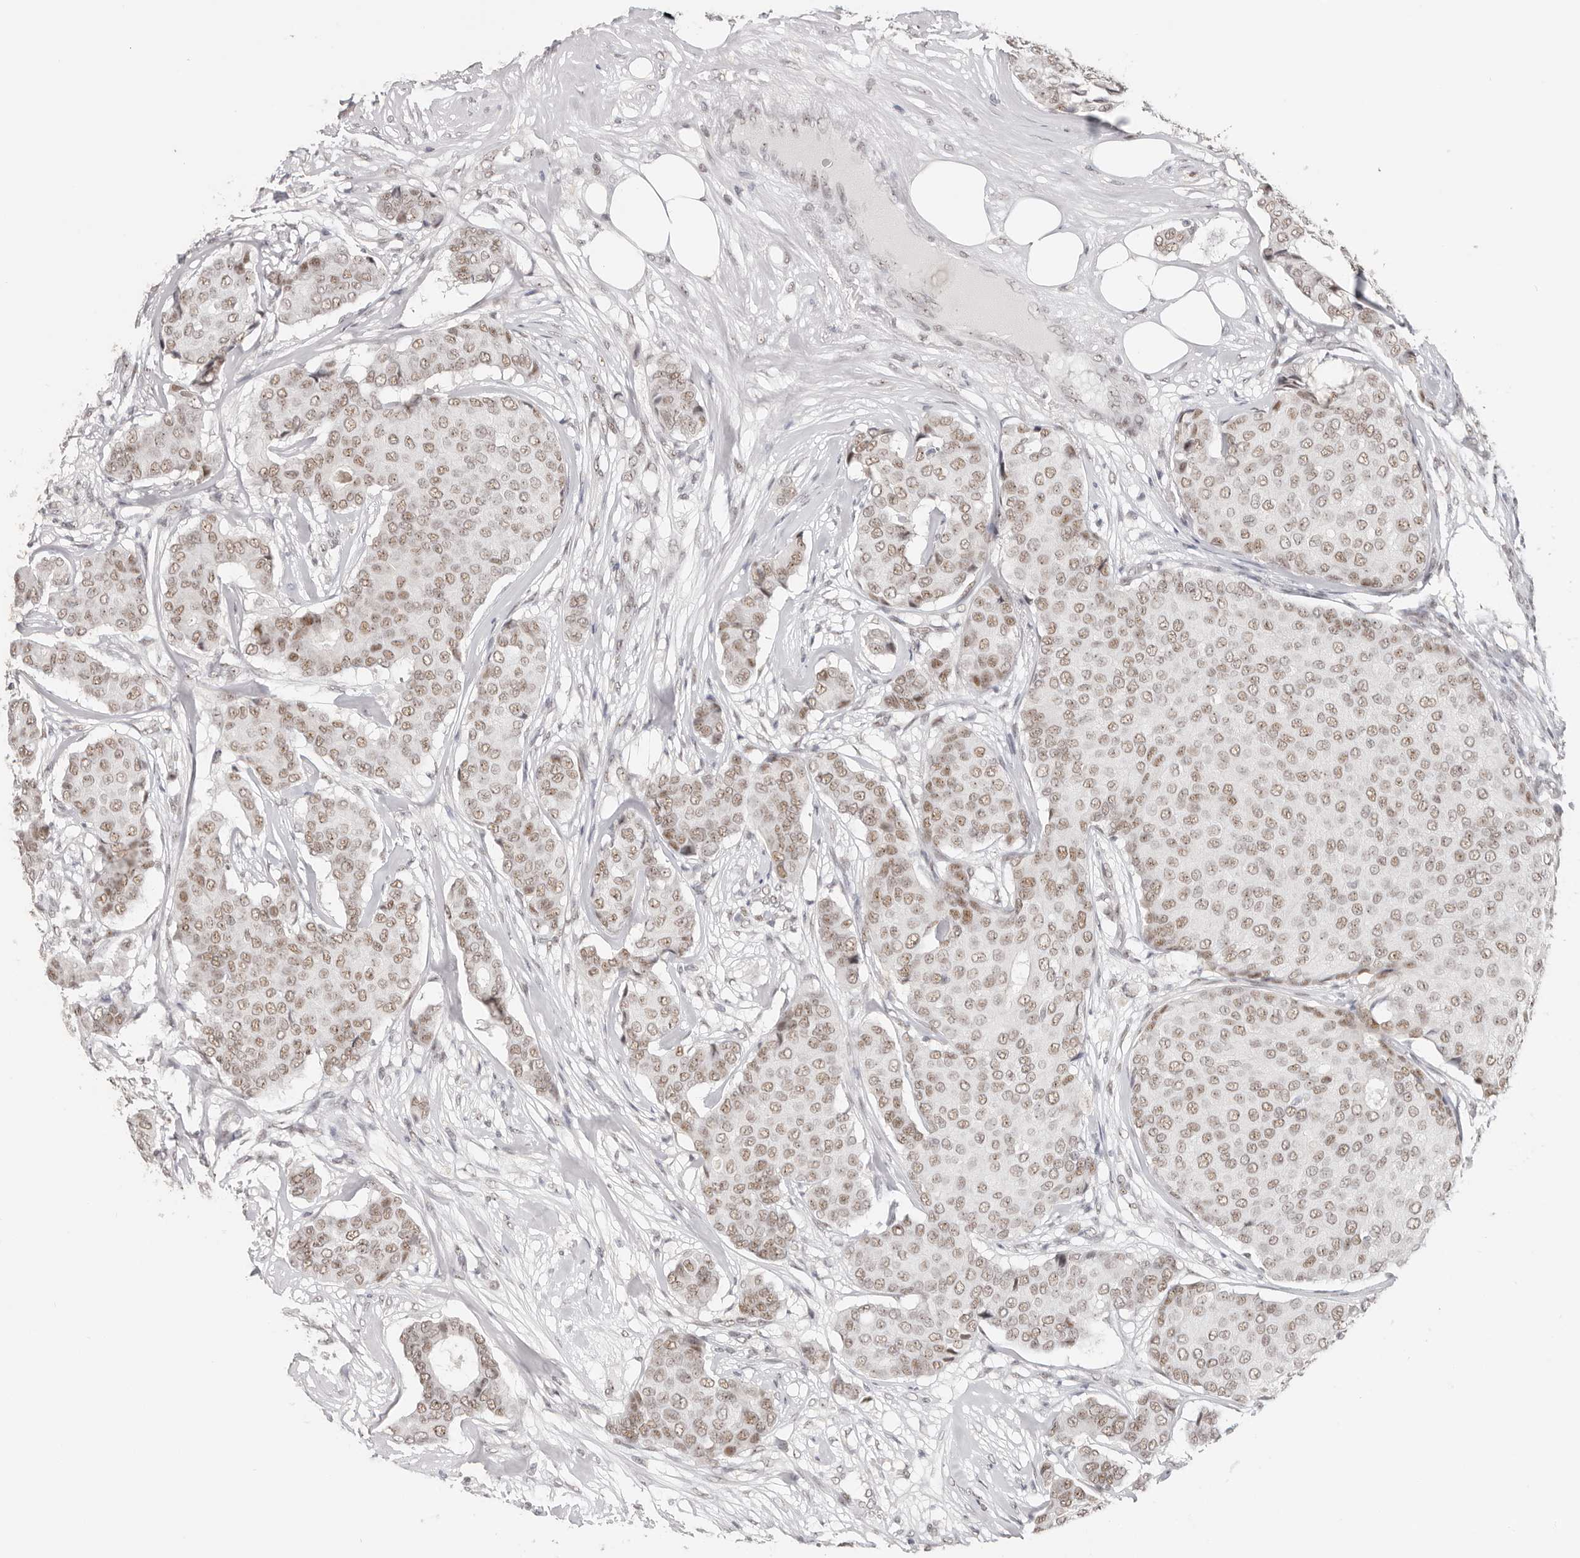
{"staining": {"intensity": "weak", "quantity": ">75%", "location": "nuclear"}, "tissue": "breast cancer", "cell_type": "Tumor cells", "image_type": "cancer", "snomed": [{"axis": "morphology", "description": "Duct carcinoma"}, {"axis": "topography", "description": "Breast"}], "caption": "Weak nuclear protein positivity is seen in about >75% of tumor cells in breast cancer (intraductal carcinoma).", "gene": "LARP7", "patient": {"sex": "female", "age": 75}}